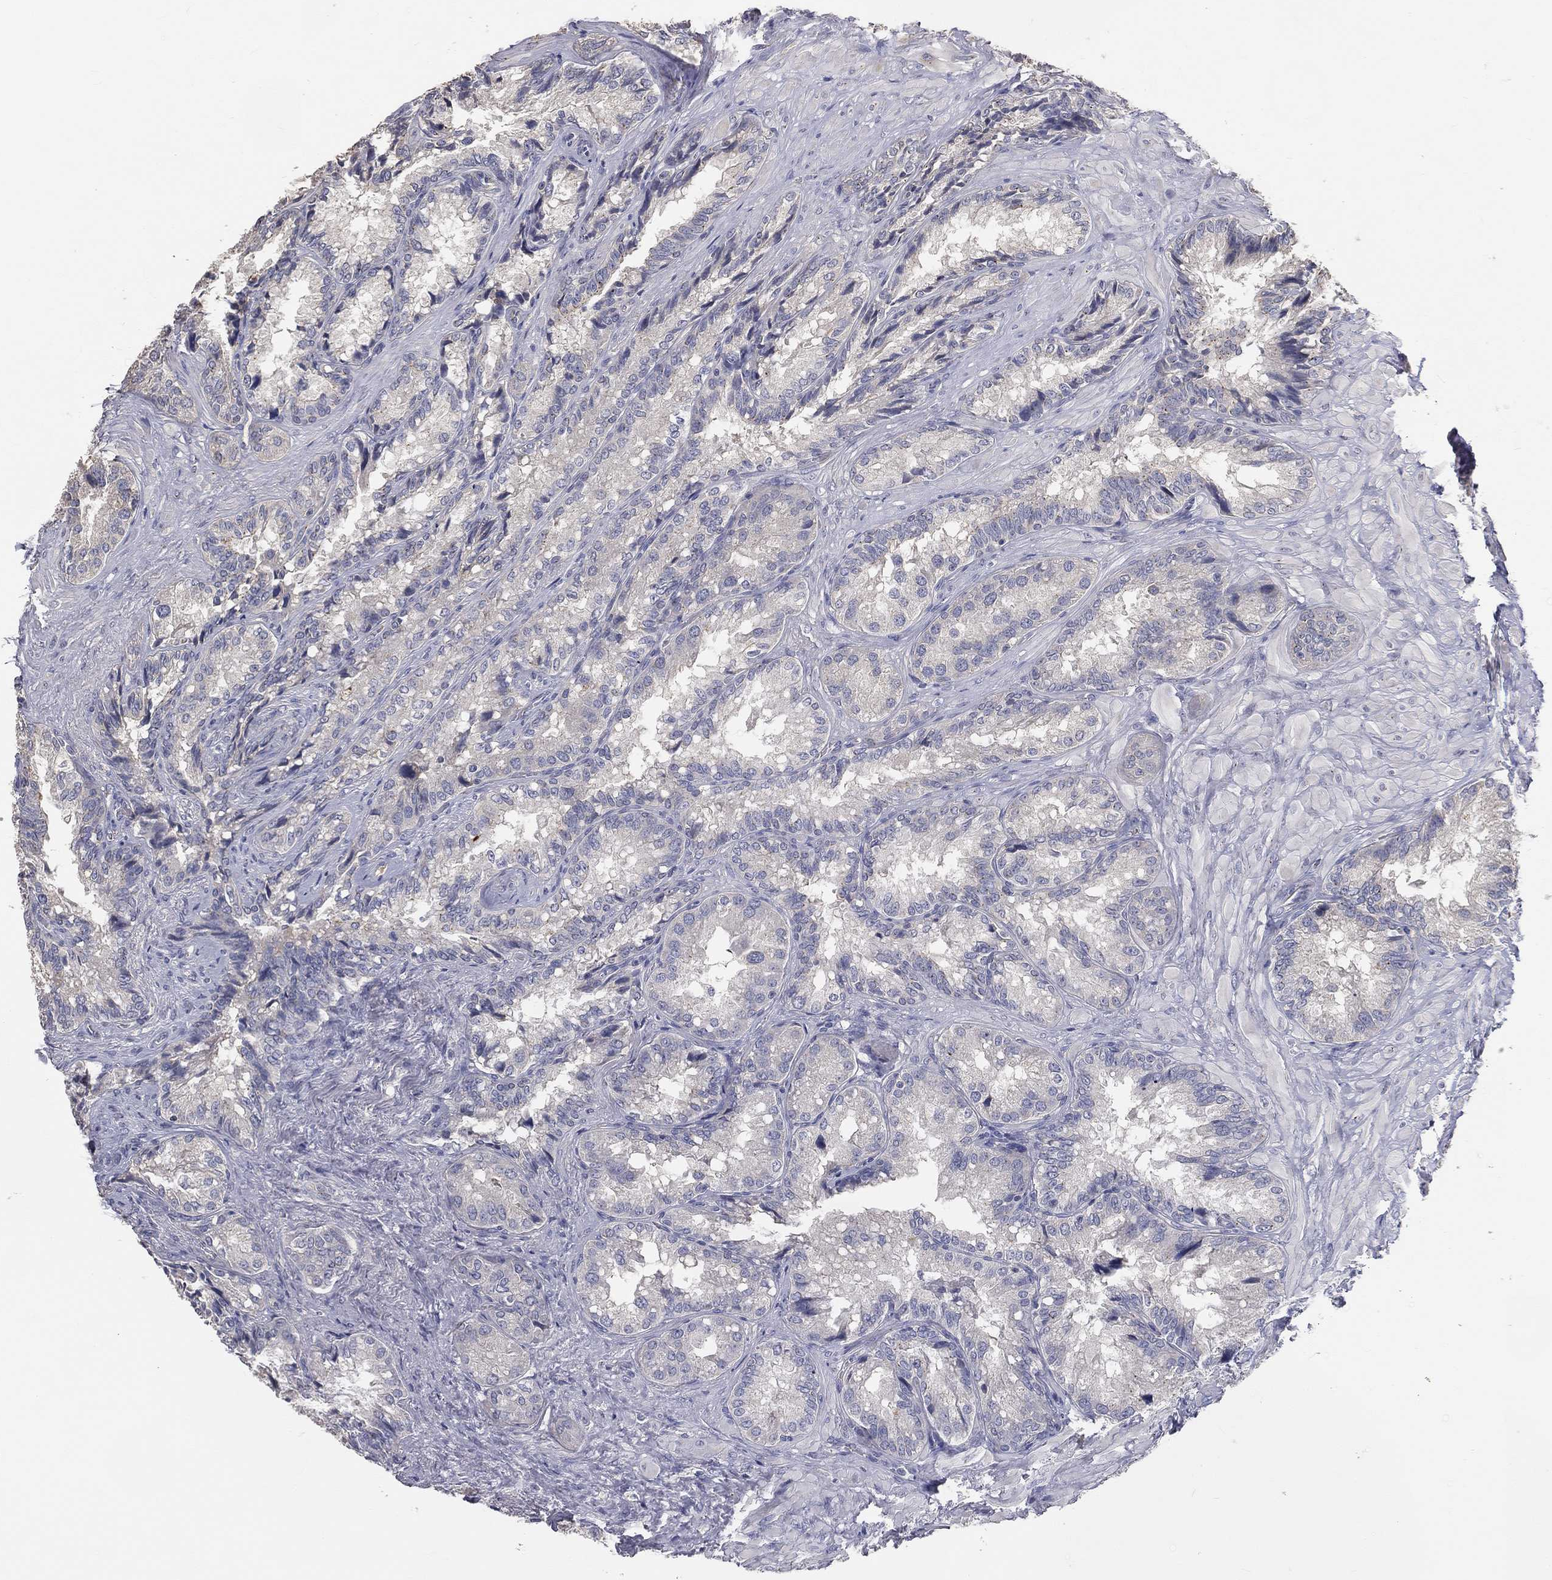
{"staining": {"intensity": "negative", "quantity": "none", "location": "none"}, "tissue": "seminal vesicle", "cell_type": "Glandular cells", "image_type": "normal", "snomed": [{"axis": "morphology", "description": "Normal tissue, NOS"}, {"axis": "topography", "description": "Seminal veicle"}], "caption": "Human seminal vesicle stained for a protein using immunohistochemistry exhibits no staining in glandular cells.", "gene": "CROCC", "patient": {"sex": "male", "age": 68}}